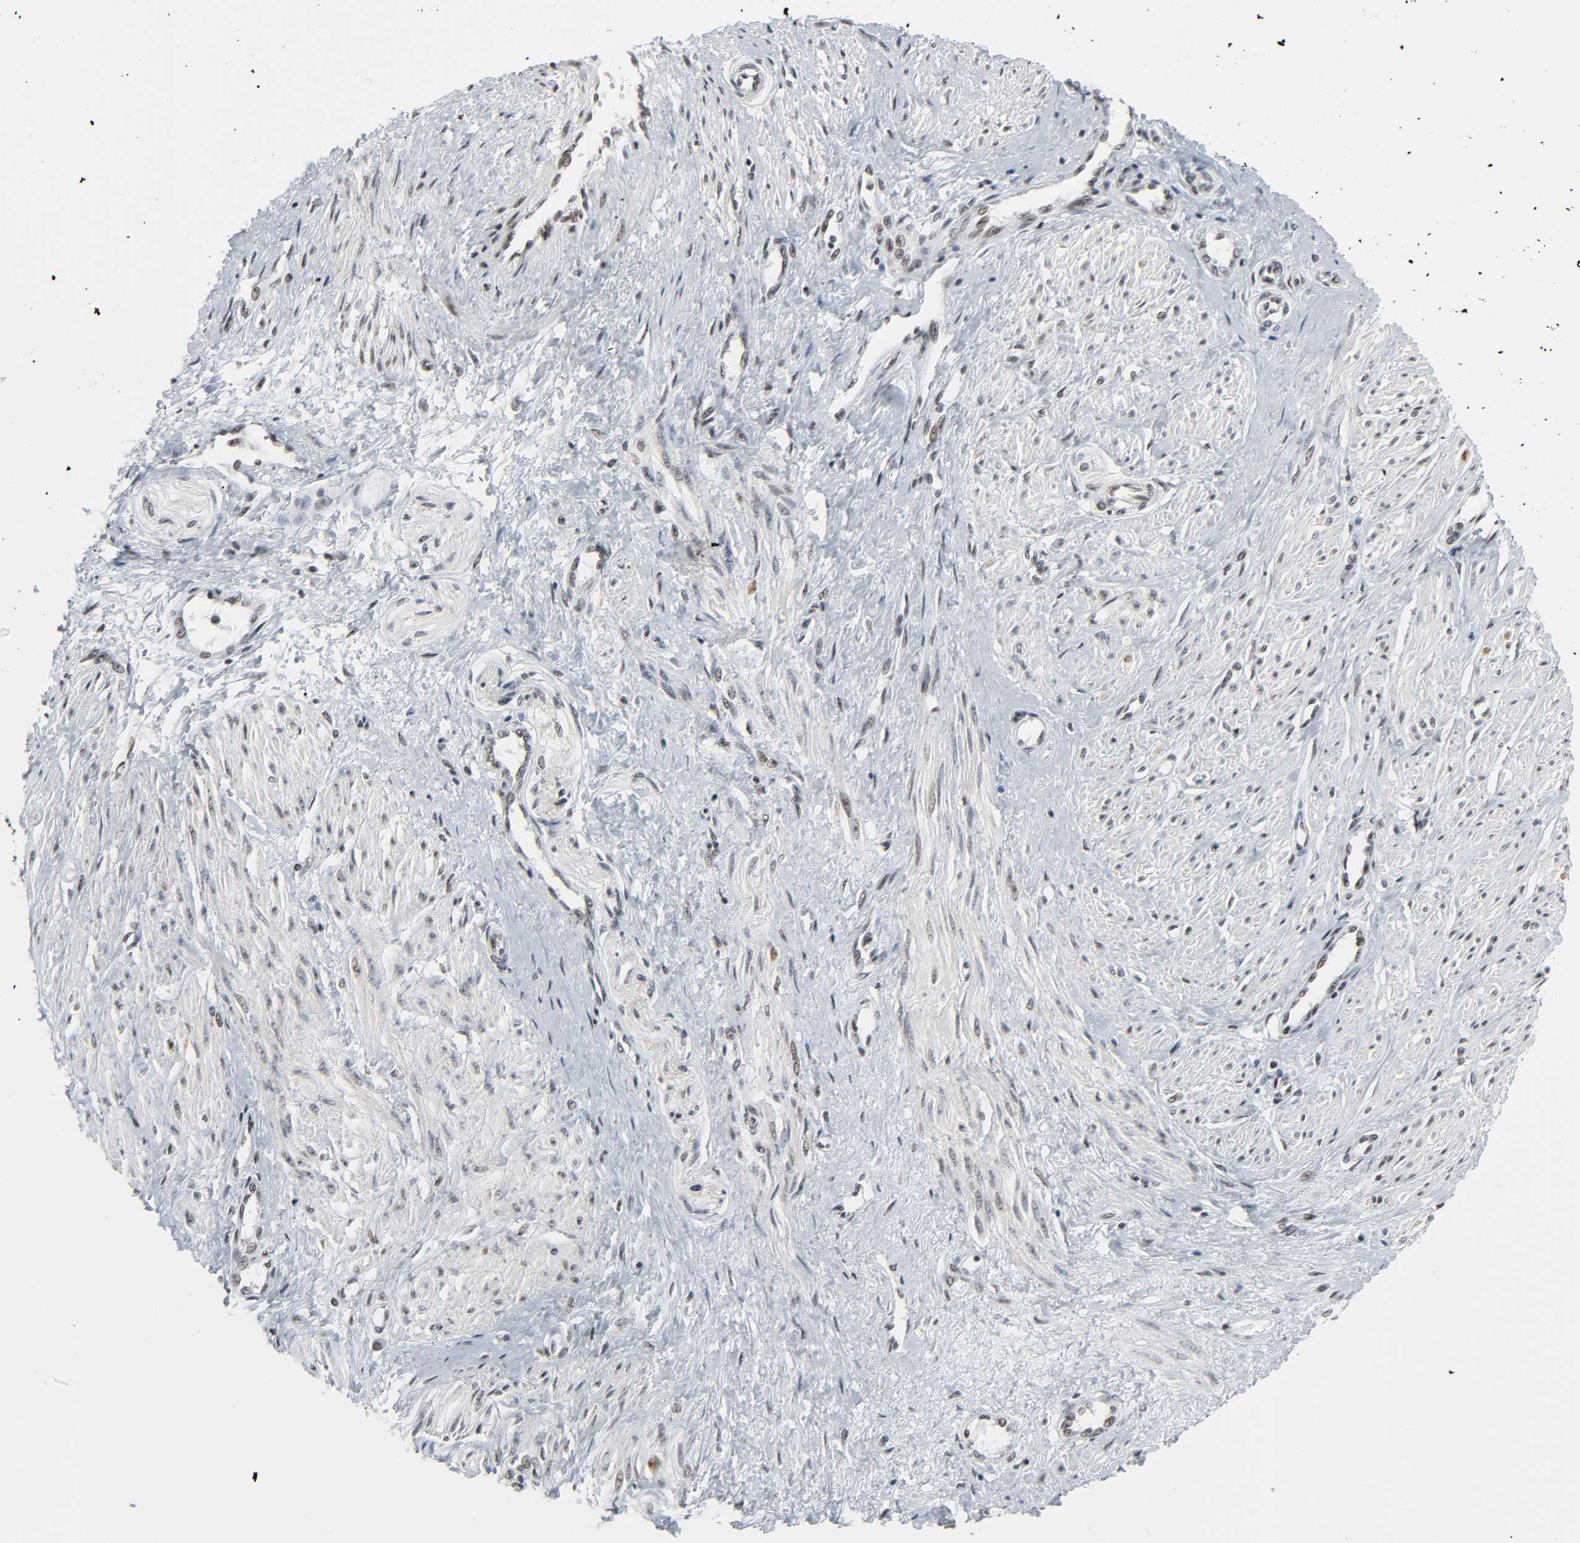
{"staining": {"intensity": "weak", "quantity": ">75%", "location": "nuclear"}, "tissue": "smooth muscle", "cell_type": "Smooth muscle cells", "image_type": "normal", "snomed": [{"axis": "morphology", "description": "Normal tissue, NOS"}, {"axis": "topography", "description": "Smooth muscle"}, {"axis": "topography", "description": "Uterus"}], "caption": "This is an image of immunohistochemistry staining of unremarkable smooth muscle, which shows weak expression in the nuclear of smooth muscle cells.", "gene": "CDK7", "patient": {"sex": "female", "age": 39}}